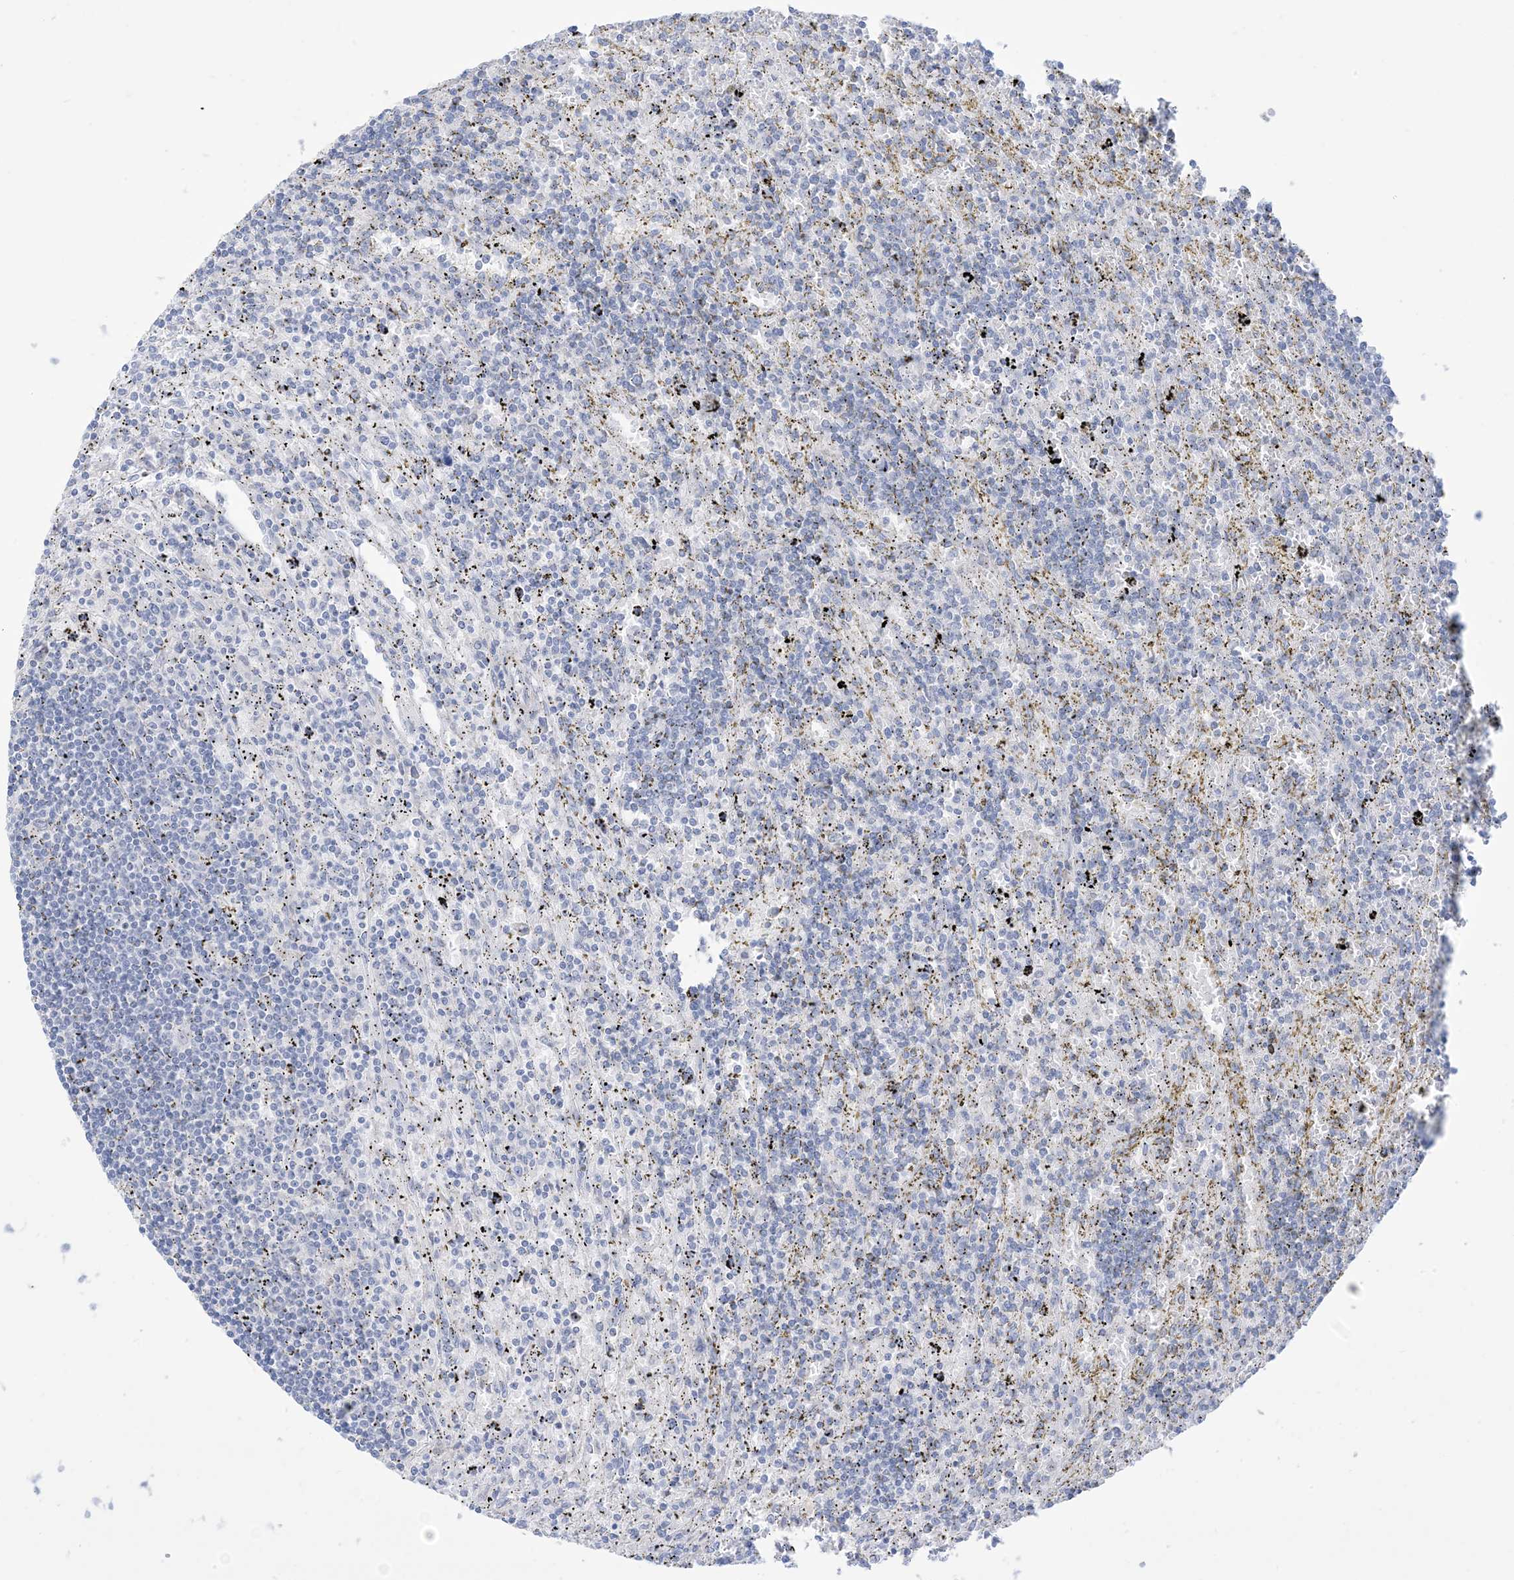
{"staining": {"intensity": "negative", "quantity": "none", "location": "none"}, "tissue": "lymphoma", "cell_type": "Tumor cells", "image_type": "cancer", "snomed": [{"axis": "morphology", "description": "Malignant lymphoma, non-Hodgkin's type, Low grade"}, {"axis": "topography", "description": "Spleen"}], "caption": "The photomicrograph shows no significant staining in tumor cells of malignant lymphoma, non-Hodgkin's type (low-grade).", "gene": "MARS2", "patient": {"sex": "male", "age": 76}}